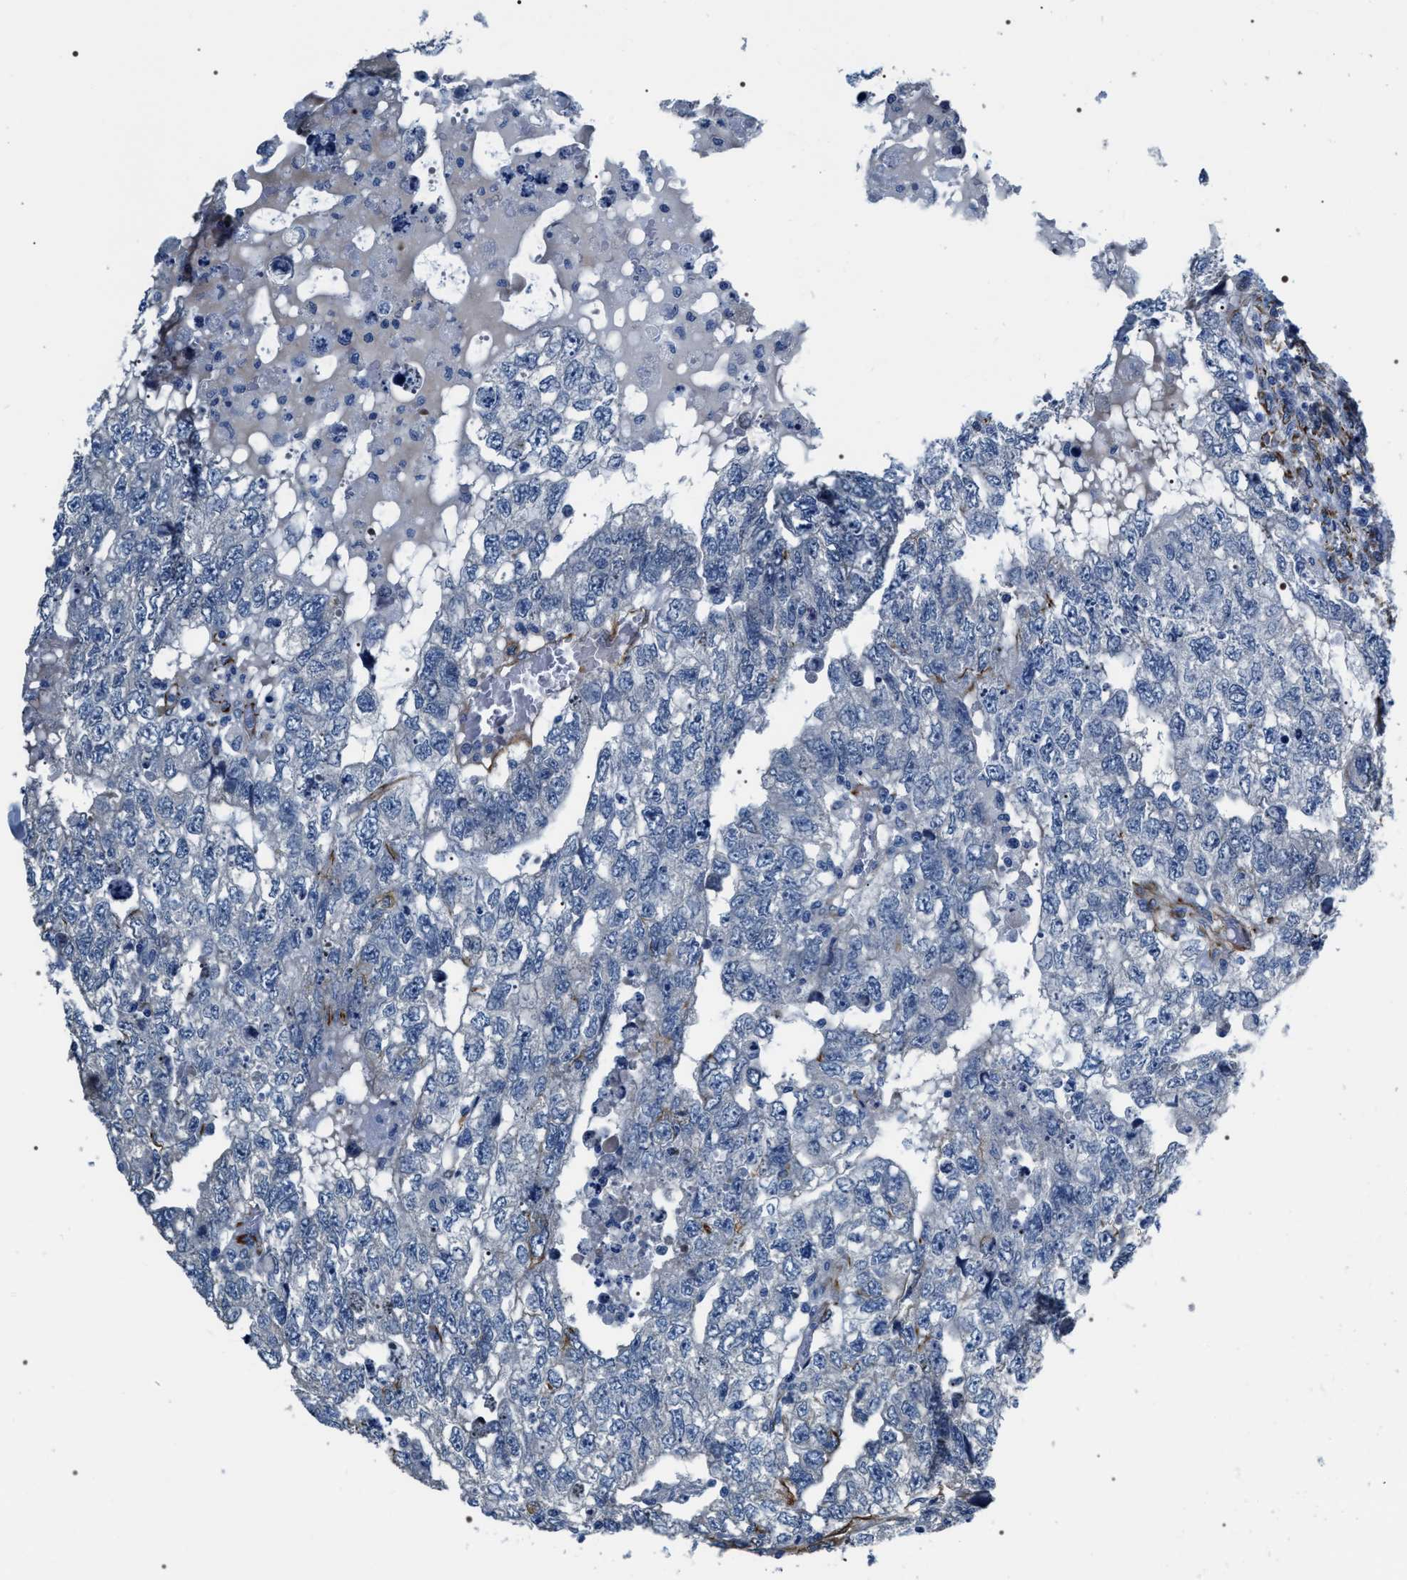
{"staining": {"intensity": "negative", "quantity": "none", "location": "none"}, "tissue": "testis cancer", "cell_type": "Tumor cells", "image_type": "cancer", "snomed": [{"axis": "morphology", "description": "Carcinoma, Embryonal, NOS"}, {"axis": "topography", "description": "Testis"}], "caption": "This is an immunohistochemistry (IHC) image of embryonal carcinoma (testis). There is no expression in tumor cells.", "gene": "PKD1L1", "patient": {"sex": "male", "age": 36}}